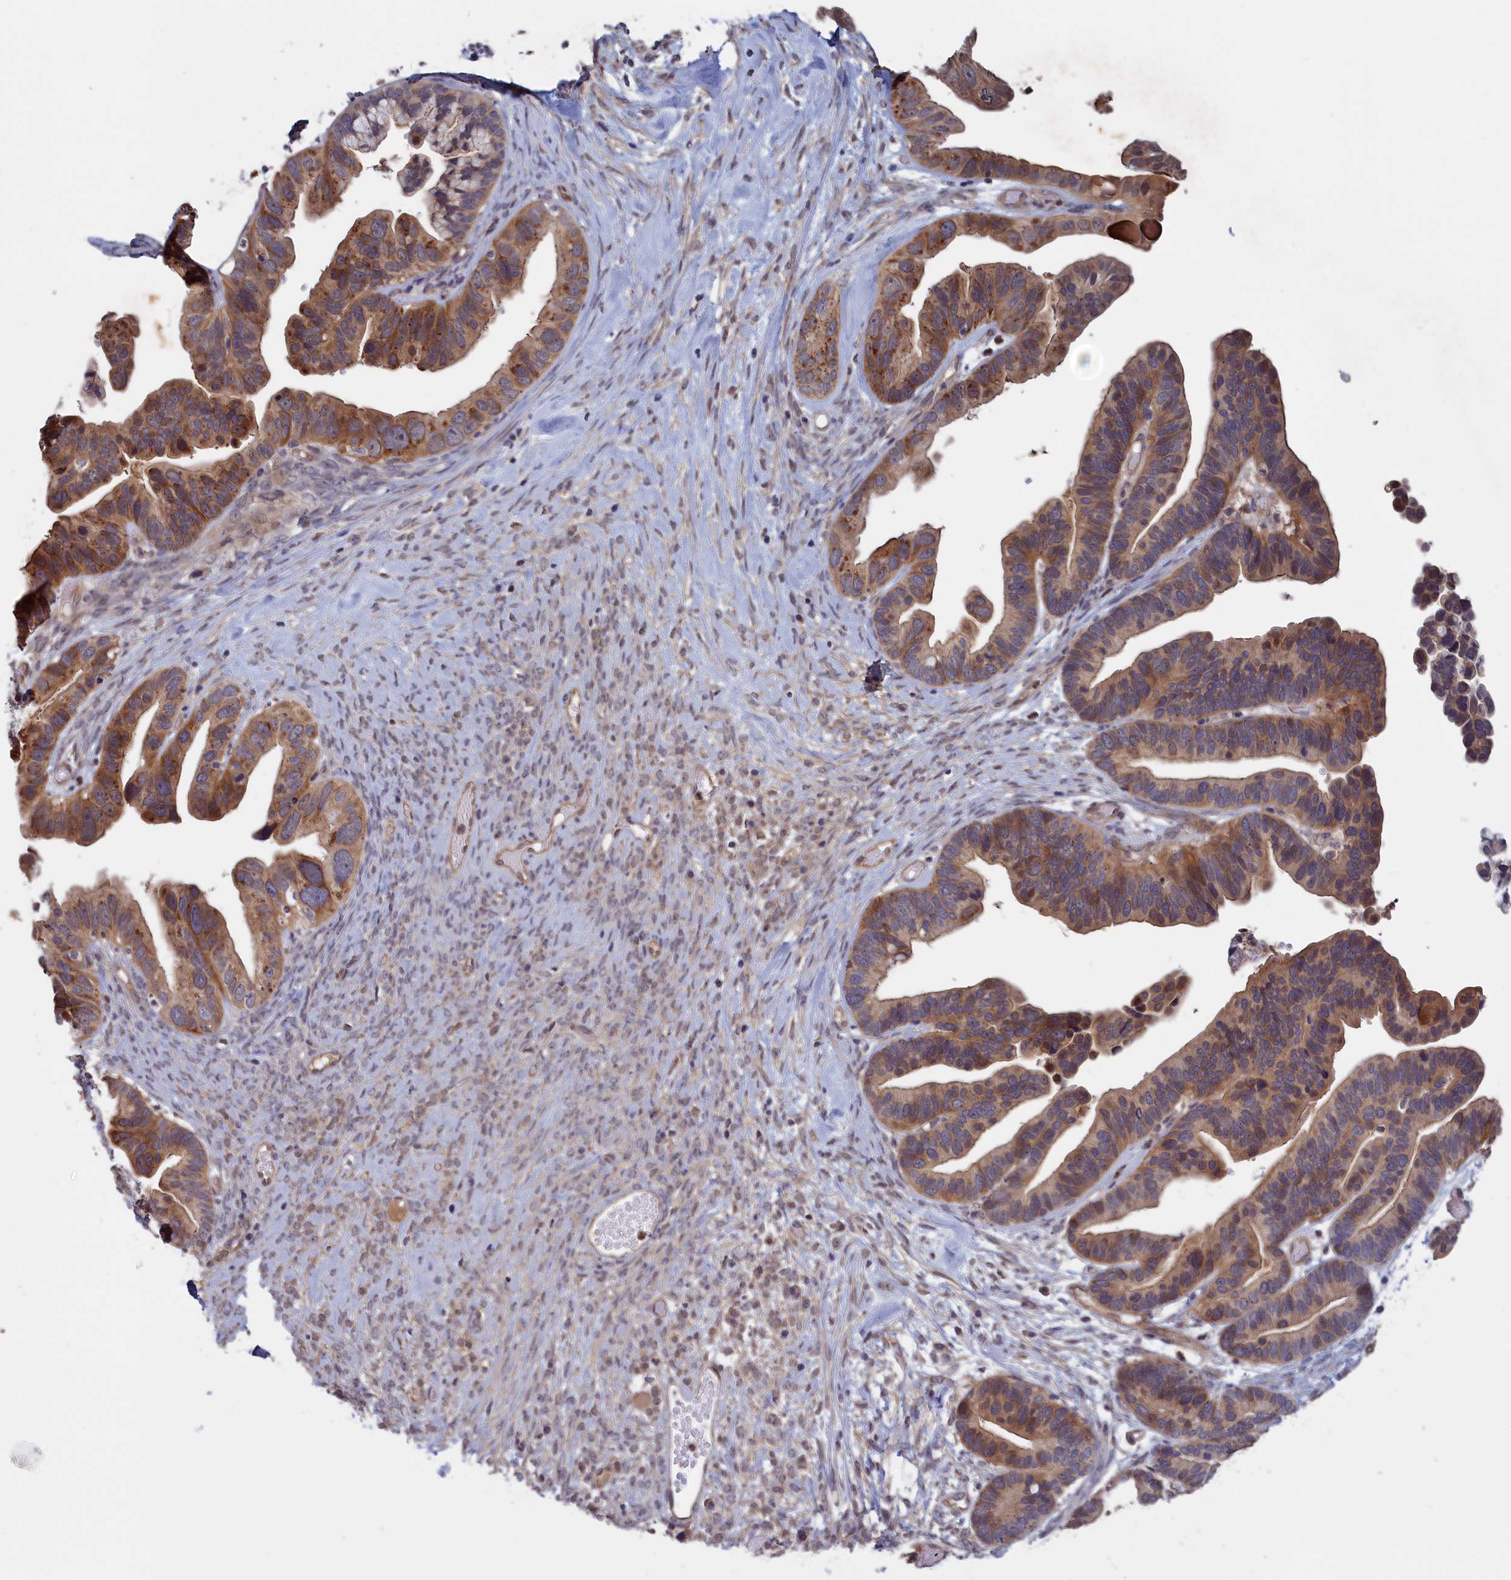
{"staining": {"intensity": "moderate", "quantity": ">75%", "location": "cytoplasmic/membranous"}, "tissue": "ovarian cancer", "cell_type": "Tumor cells", "image_type": "cancer", "snomed": [{"axis": "morphology", "description": "Cystadenocarcinoma, serous, NOS"}, {"axis": "topography", "description": "Ovary"}], "caption": "Moderate cytoplasmic/membranous protein staining is present in about >75% of tumor cells in ovarian cancer.", "gene": "PLP2", "patient": {"sex": "female", "age": 56}}